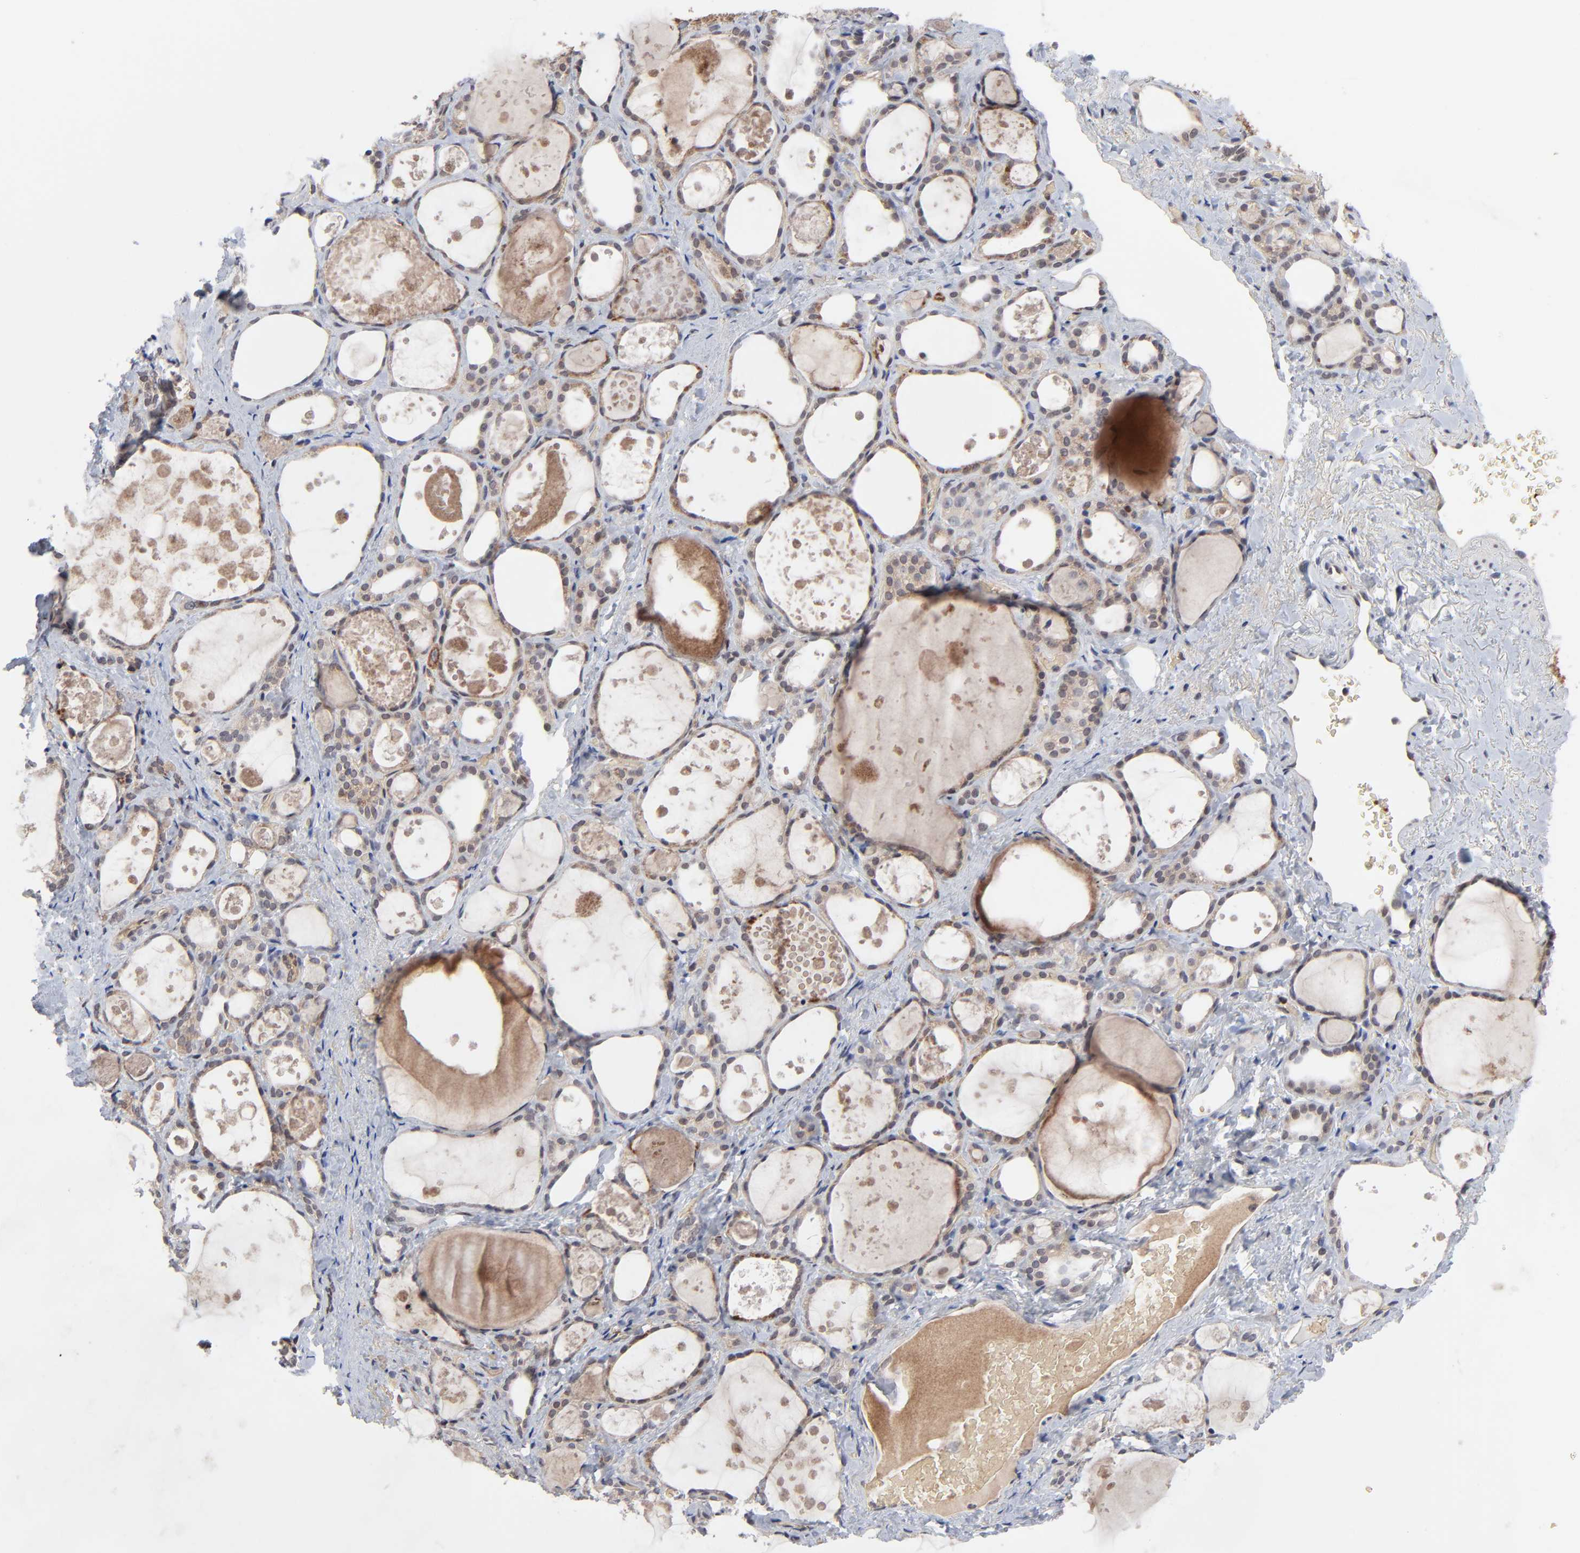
{"staining": {"intensity": "weak", "quantity": "25%-75%", "location": "cytoplasmic/membranous"}, "tissue": "thyroid gland", "cell_type": "Glandular cells", "image_type": "normal", "snomed": [{"axis": "morphology", "description": "Normal tissue, NOS"}, {"axis": "topography", "description": "Thyroid gland"}], "caption": "The immunohistochemical stain shows weak cytoplasmic/membranous staining in glandular cells of benign thyroid gland.", "gene": "CASP10", "patient": {"sex": "female", "age": 75}}